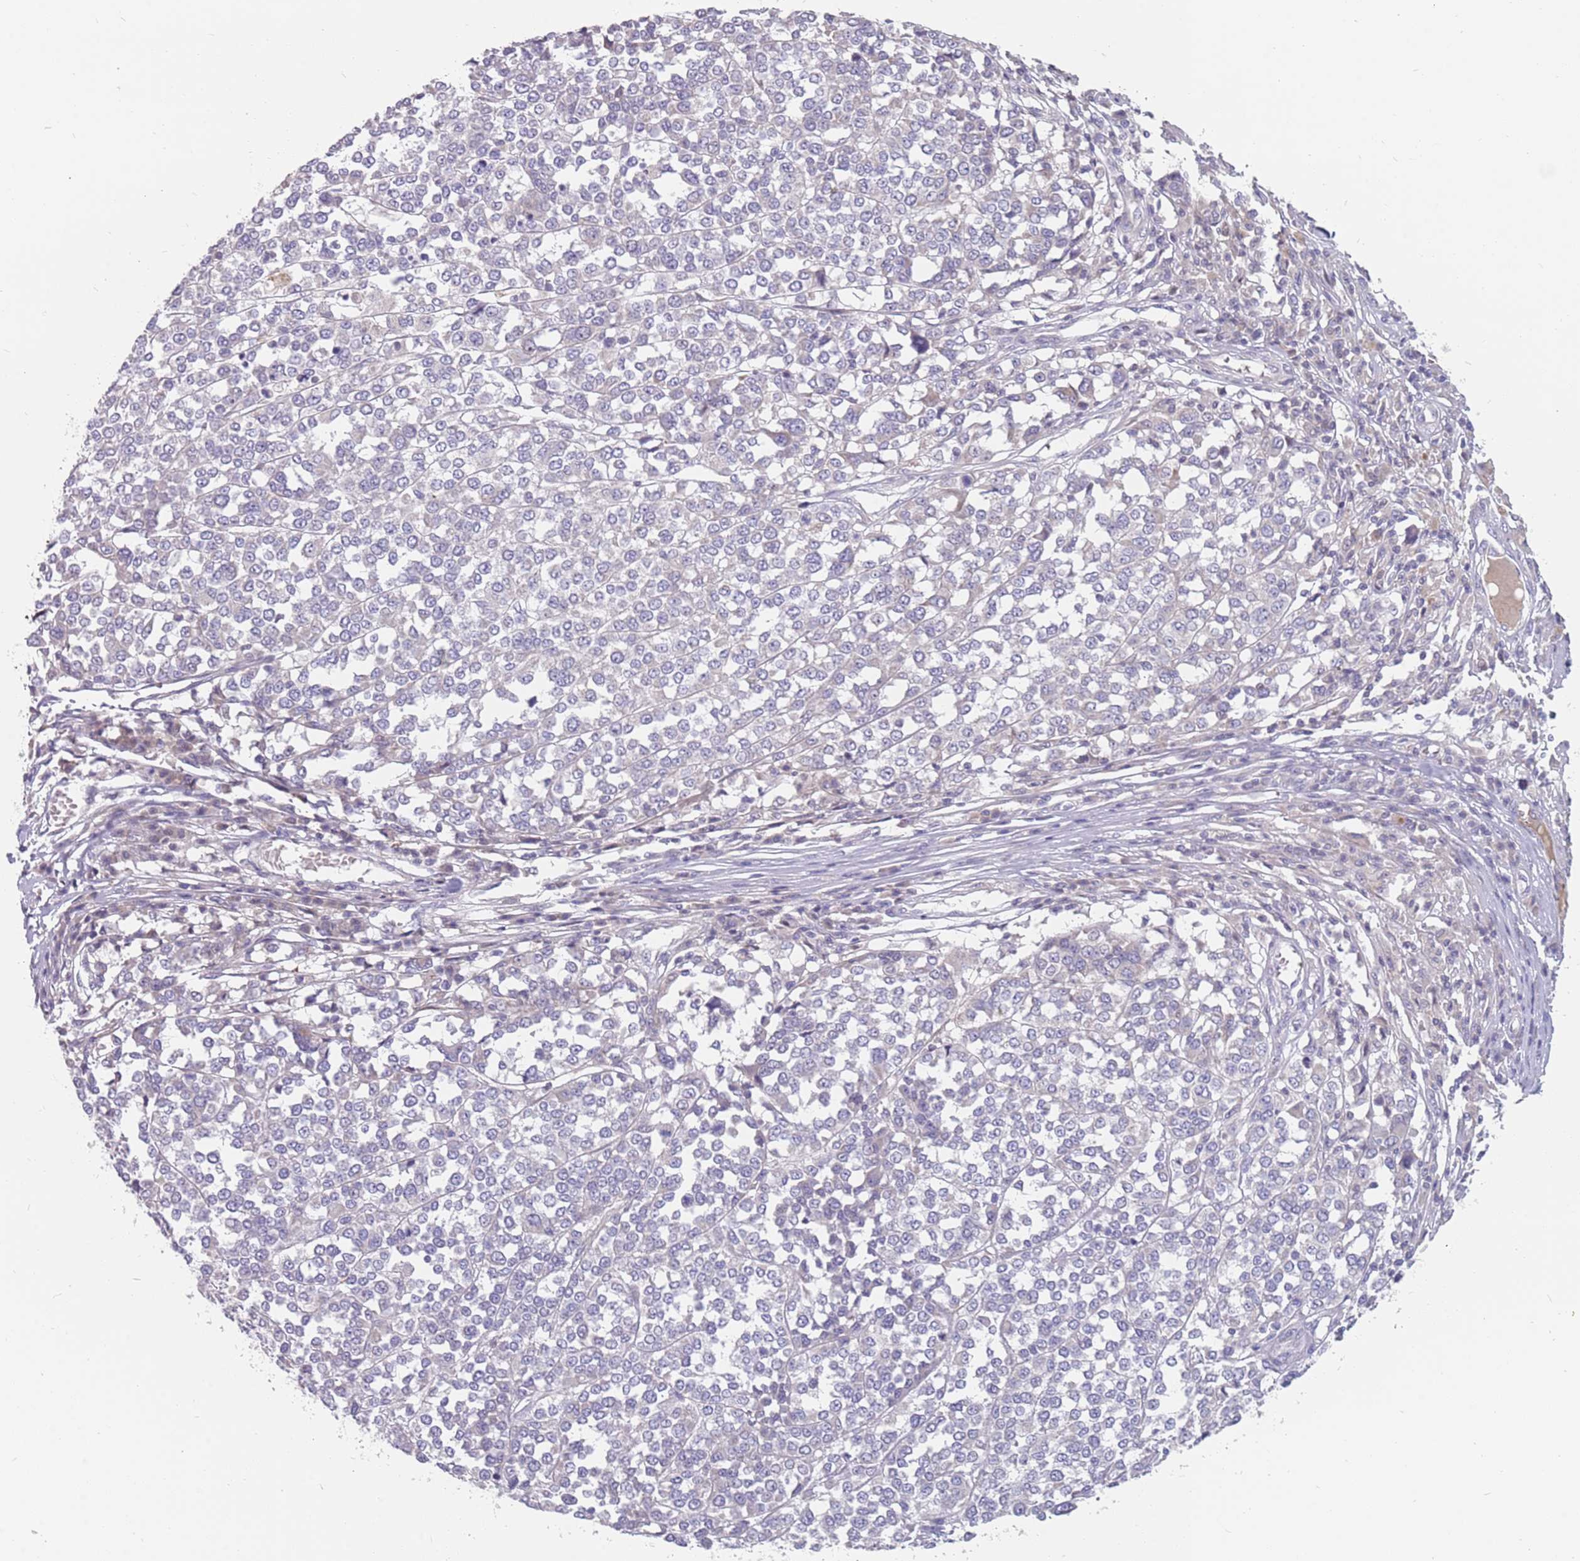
{"staining": {"intensity": "negative", "quantity": "none", "location": "none"}, "tissue": "melanoma", "cell_type": "Tumor cells", "image_type": "cancer", "snomed": [{"axis": "morphology", "description": "Malignant melanoma, Metastatic site"}, {"axis": "topography", "description": "Lymph node"}], "caption": "Immunohistochemistry photomicrograph of human melanoma stained for a protein (brown), which exhibits no expression in tumor cells. (Stains: DAB immunohistochemistry (IHC) with hematoxylin counter stain, Microscopy: brightfield microscopy at high magnification).", "gene": "CMTR2", "patient": {"sex": "male", "age": 44}}